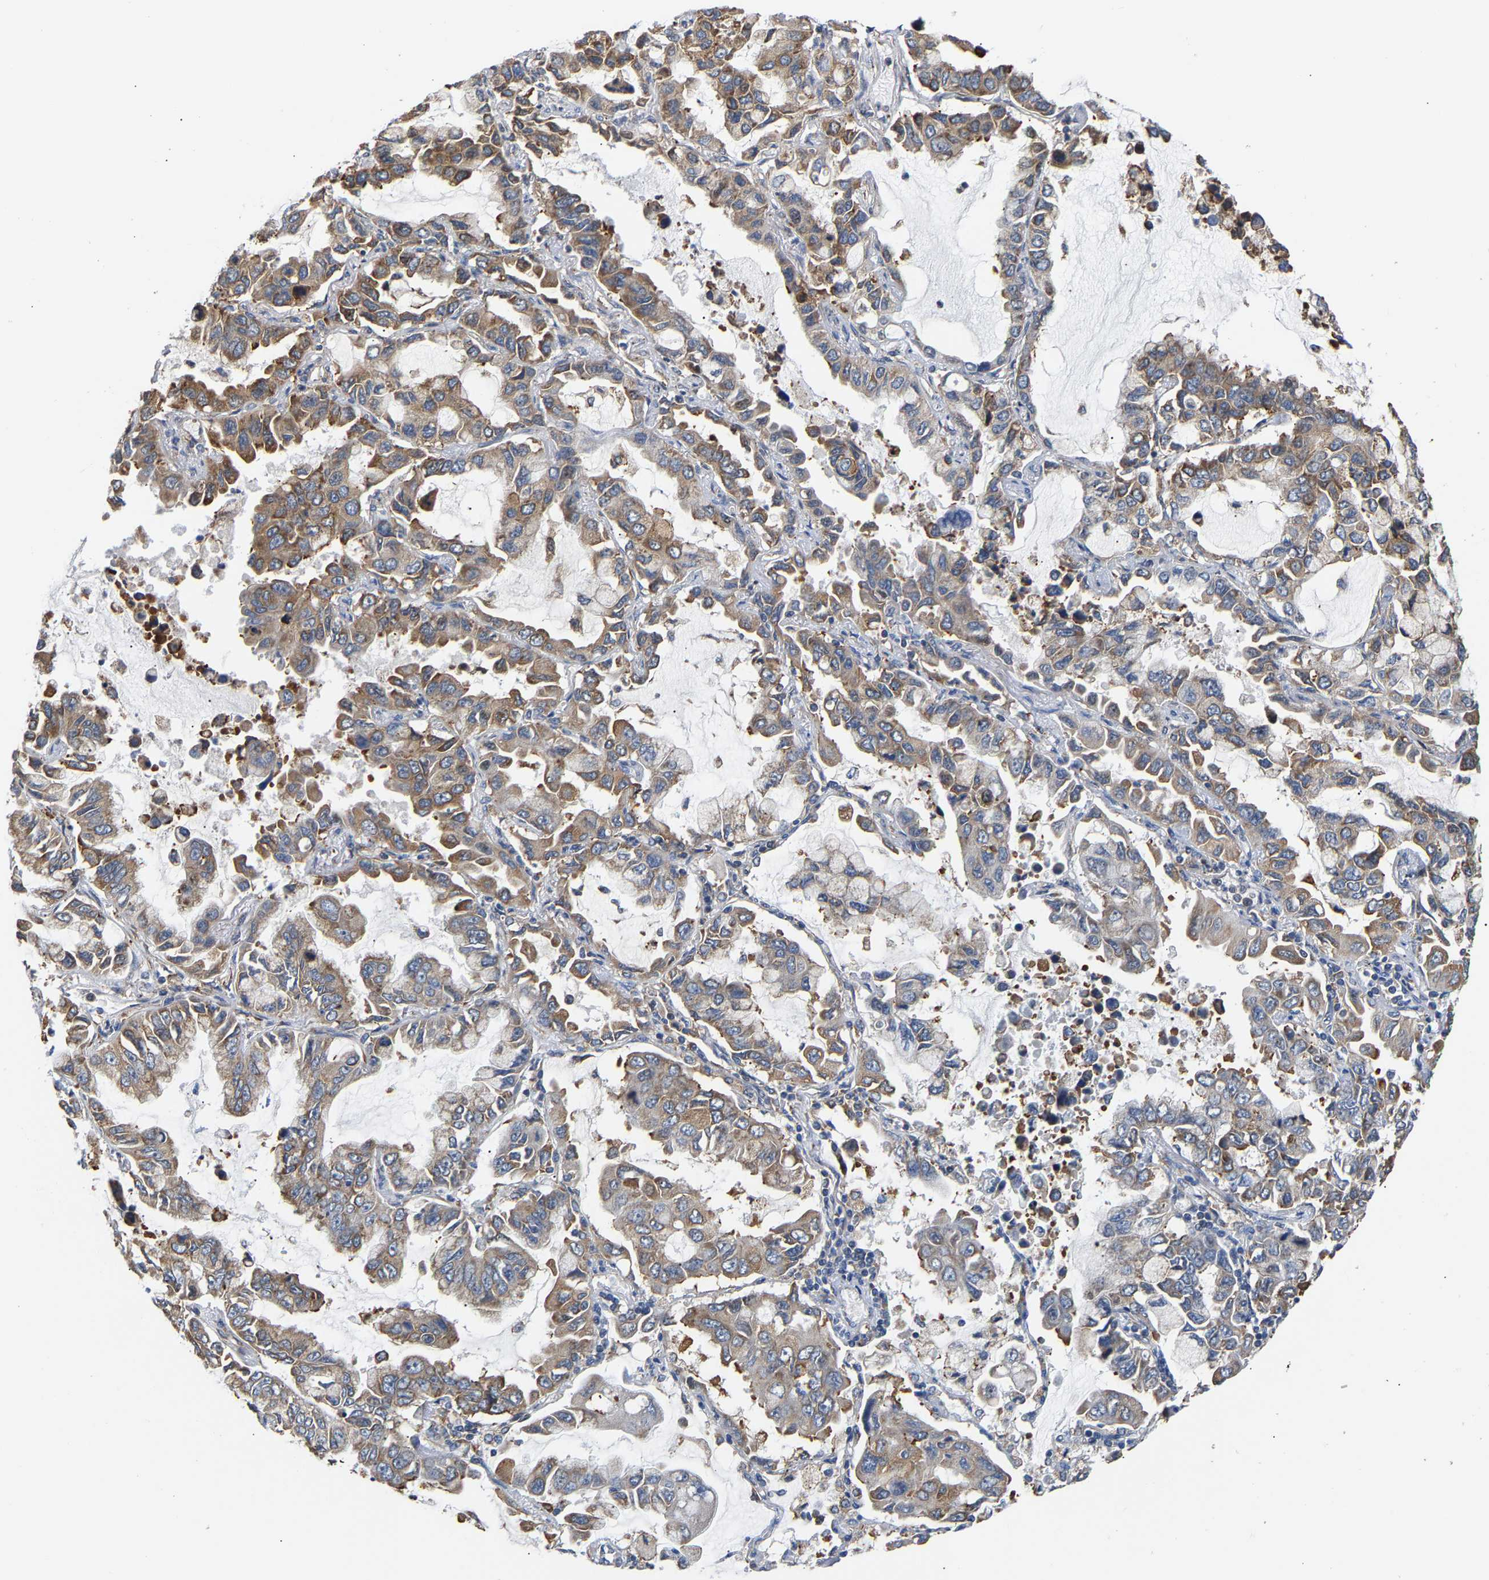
{"staining": {"intensity": "moderate", "quantity": ">75%", "location": "cytoplasmic/membranous"}, "tissue": "lung cancer", "cell_type": "Tumor cells", "image_type": "cancer", "snomed": [{"axis": "morphology", "description": "Adenocarcinoma, NOS"}, {"axis": "topography", "description": "Lung"}], "caption": "Approximately >75% of tumor cells in human lung cancer exhibit moderate cytoplasmic/membranous protein positivity as visualized by brown immunohistochemical staining.", "gene": "ARAP1", "patient": {"sex": "male", "age": 64}}